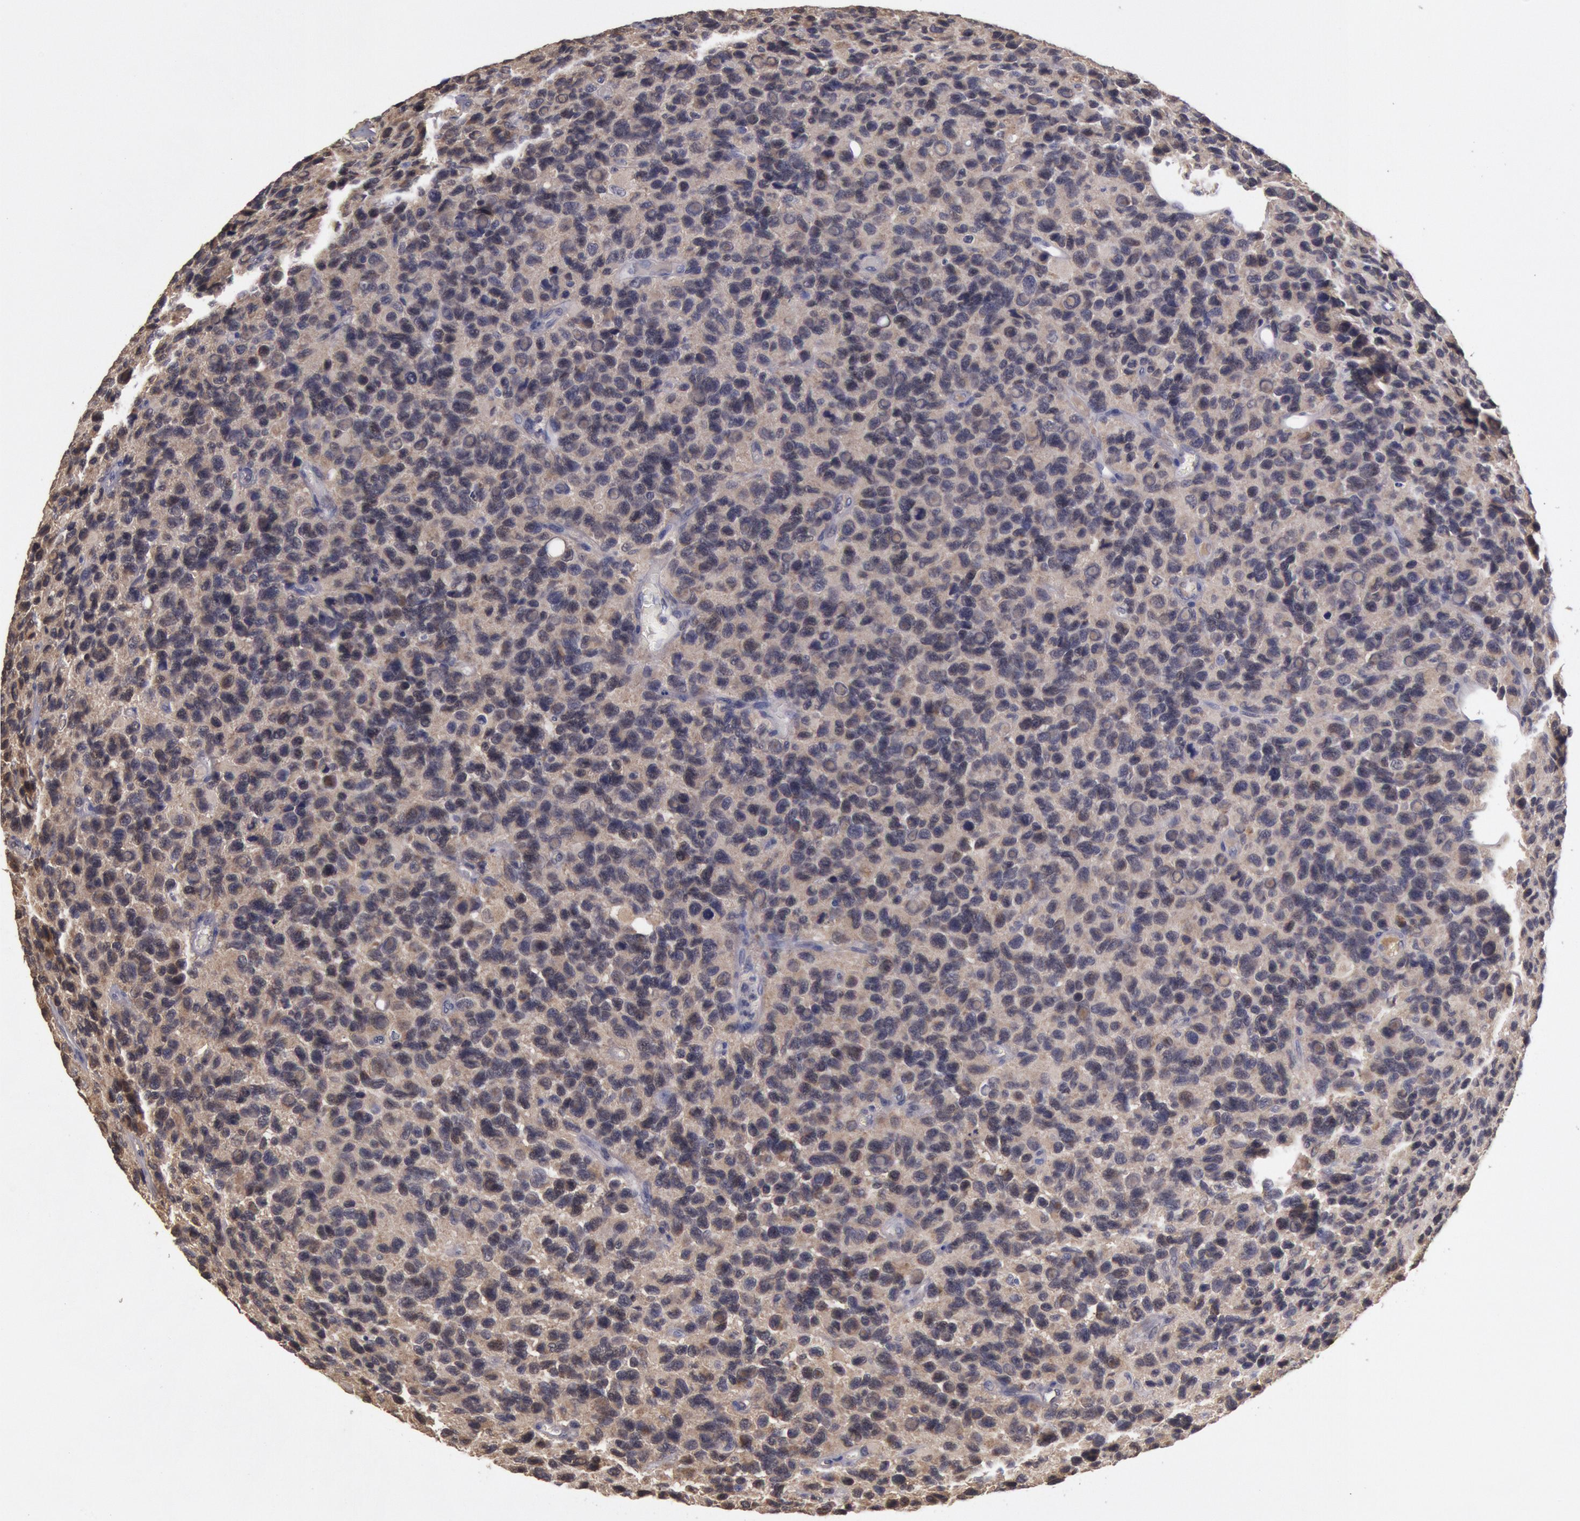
{"staining": {"intensity": "weak", "quantity": ">75%", "location": "cytoplasmic/membranous"}, "tissue": "glioma", "cell_type": "Tumor cells", "image_type": "cancer", "snomed": [{"axis": "morphology", "description": "Glioma, malignant, High grade"}, {"axis": "topography", "description": "Brain"}], "caption": "High-magnification brightfield microscopy of high-grade glioma (malignant) stained with DAB (3,3'-diaminobenzidine) (brown) and counterstained with hematoxylin (blue). tumor cells exhibit weak cytoplasmic/membranous positivity is appreciated in about>75% of cells.", "gene": "MPST", "patient": {"sex": "male", "age": 77}}